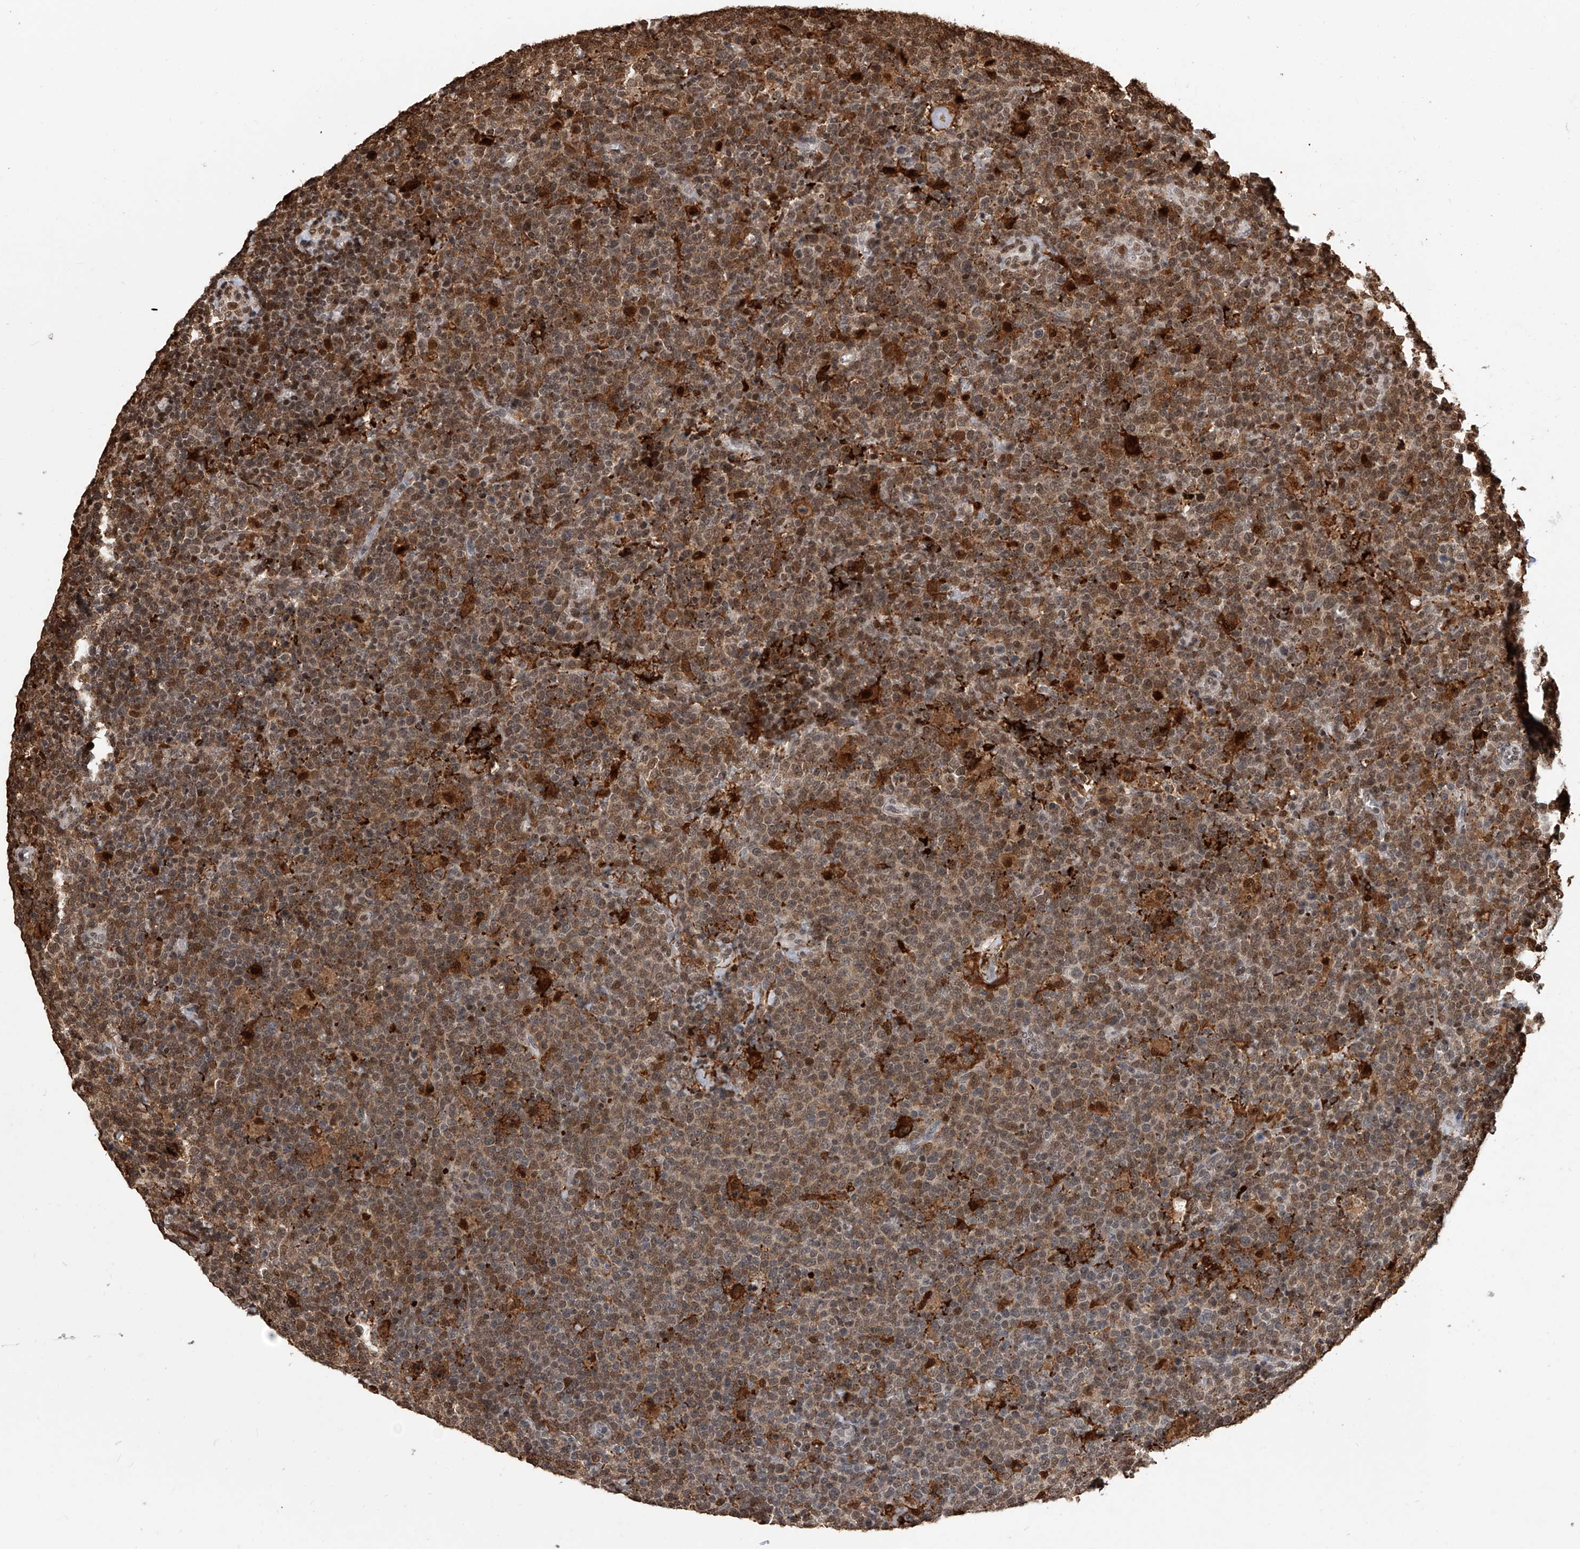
{"staining": {"intensity": "moderate", "quantity": "25%-75%", "location": "cytoplasmic/membranous,nuclear"}, "tissue": "lymphoma", "cell_type": "Tumor cells", "image_type": "cancer", "snomed": [{"axis": "morphology", "description": "Malignant lymphoma, non-Hodgkin's type, High grade"}, {"axis": "topography", "description": "Lymph node"}], "caption": "An immunohistochemistry (IHC) image of neoplastic tissue is shown. Protein staining in brown highlights moderate cytoplasmic/membranous and nuclear positivity in high-grade malignant lymphoma, non-Hodgkin's type within tumor cells.", "gene": "CFAP410", "patient": {"sex": "male", "age": 61}}